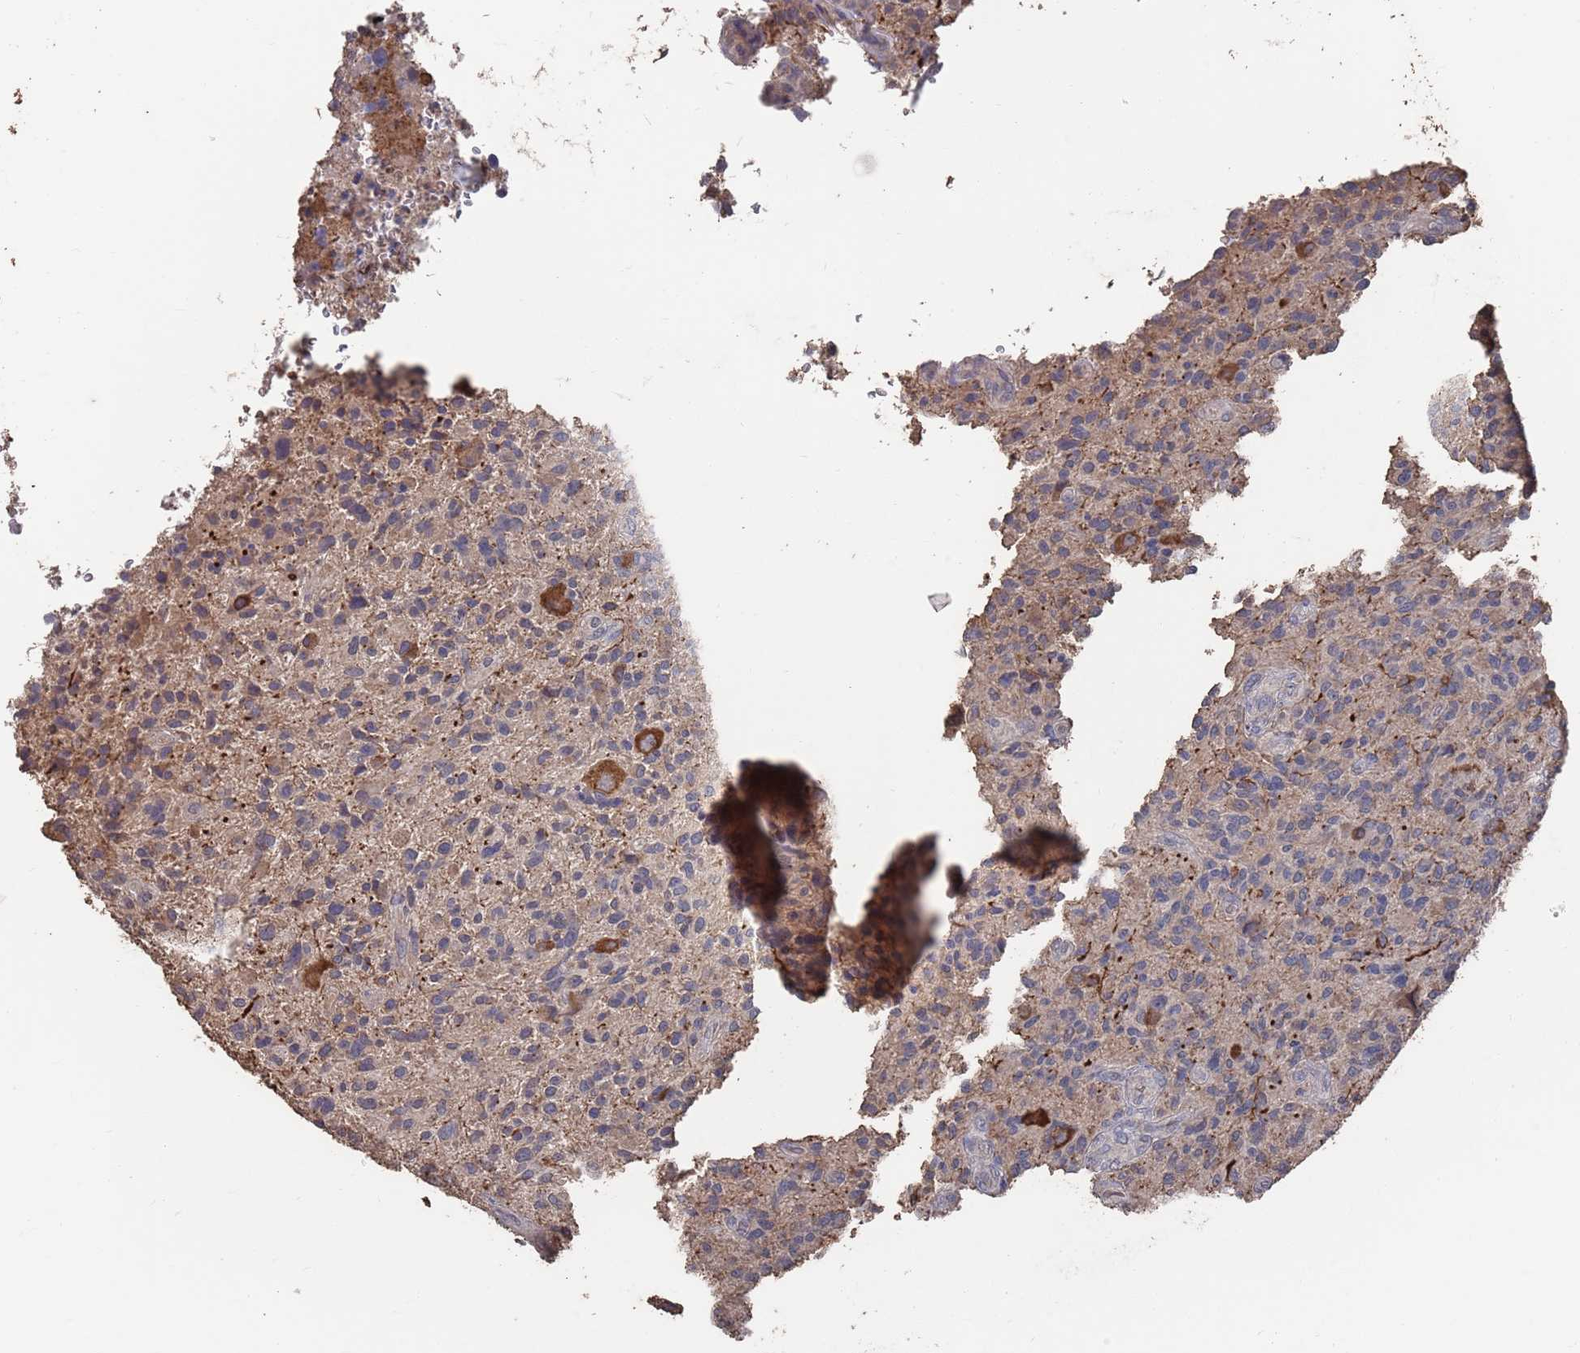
{"staining": {"intensity": "strong", "quantity": "<25%", "location": "cytoplasmic/membranous"}, "tissue": "glioma", "cell_type": "Tumor cells", "image_type": "cancer", "snomed": [{"axis": "morphology", "description": "Glioma, malignant, High grade"}, {"axis": "topography", "description": "Brain"}], "caption": "This photomicrograph shows immunohistochemistry (IHC) staining of human glioma, with medium strong cytoplasmic/membranous positivity in approximately <25% of tumor cells.", "gene": "BTBD18", "patient": {"sex": "male", "age": 47}}